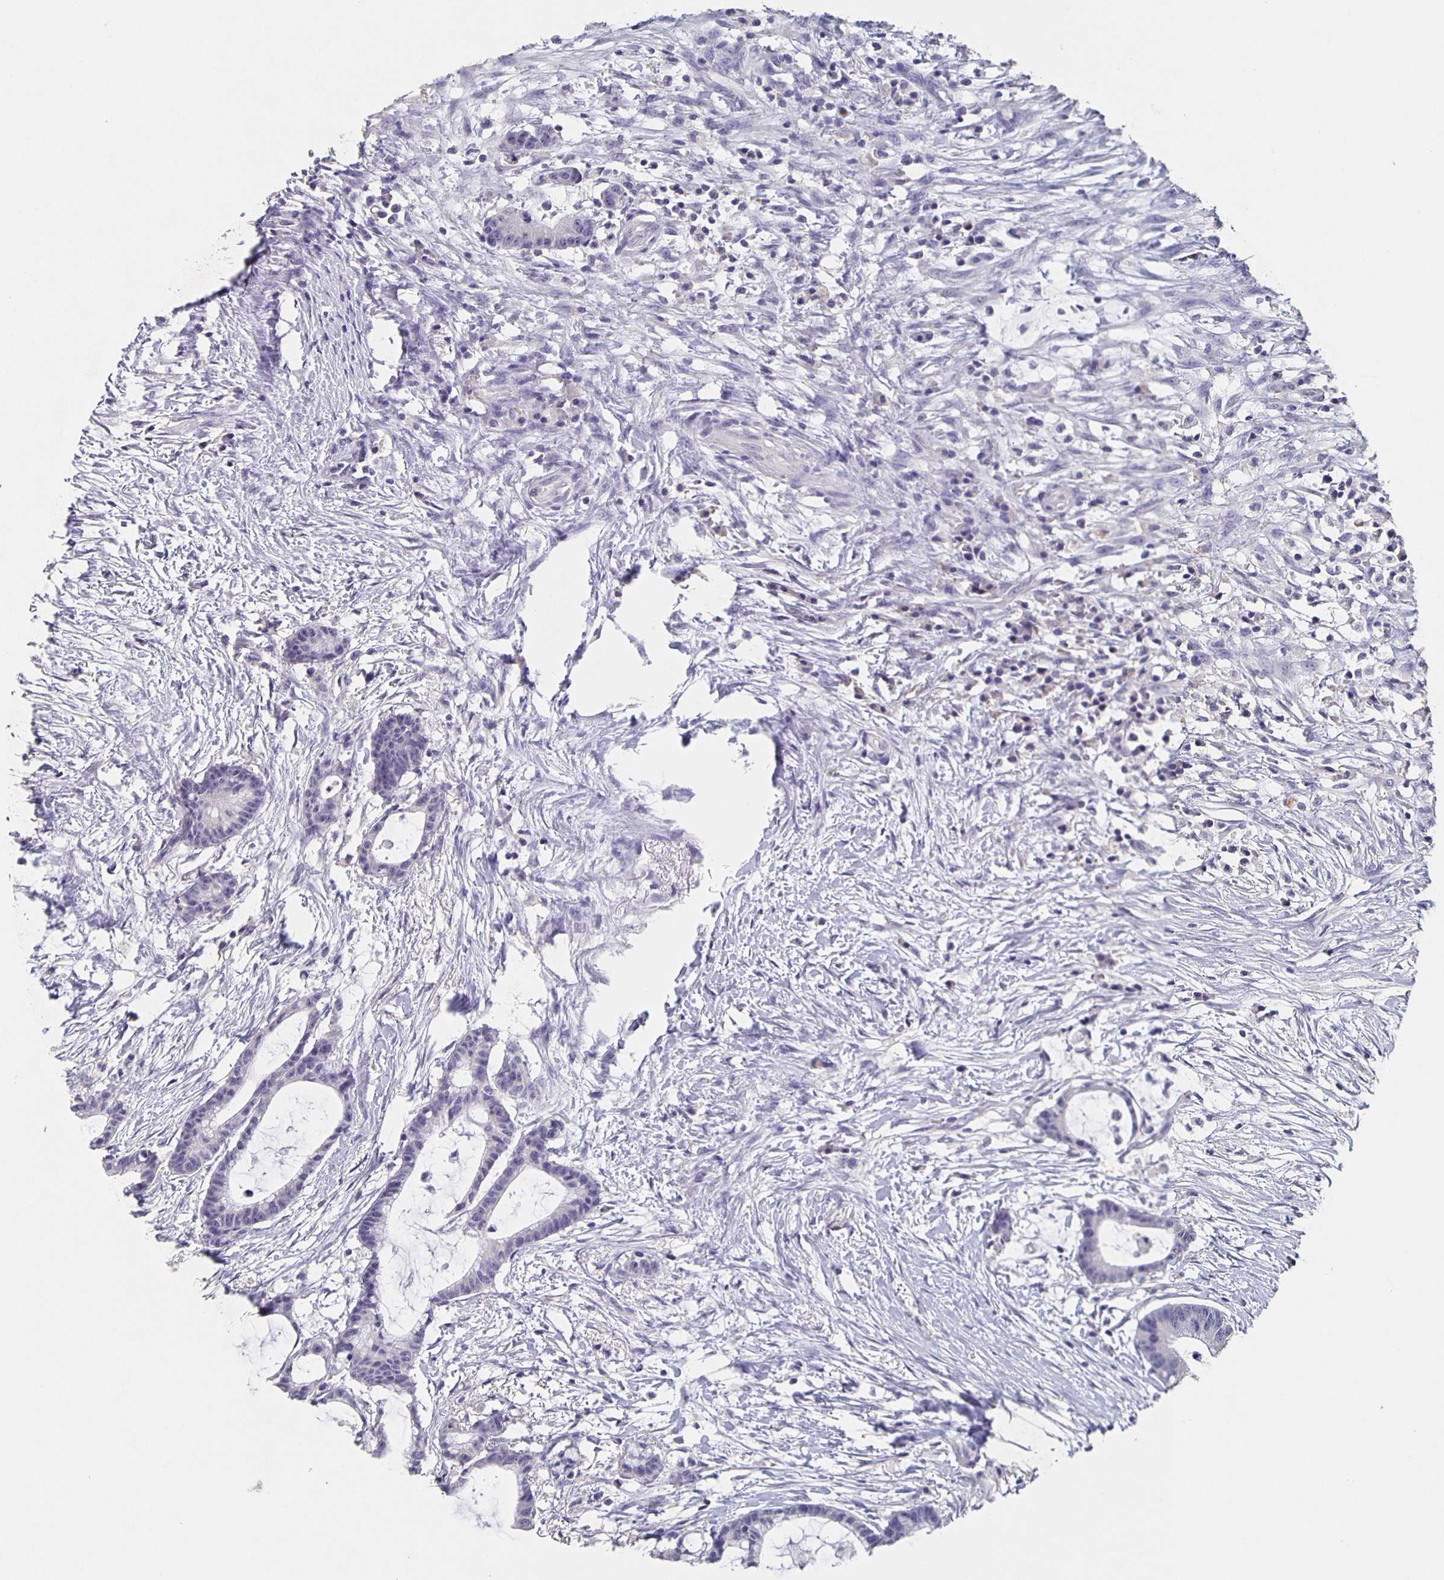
{"staining": {"intensity": "negative", "quantity": "none", "location": "none"}, "tissue": "colorectal cancer", "cell_type": "Tumor cells", "image_type": "cancer", "snomed": [{"axis": "morphology", "description": "Adenocarcinoma, NOS"}, {"axis": "topography", "description": "Colon"}], "caption": "A histopathology image of human colorectal adenocarcinoma is negative for staining in tumor cells.", "gene": "CACNA2D2", "patient": {"sex": "female", "age": 78}}